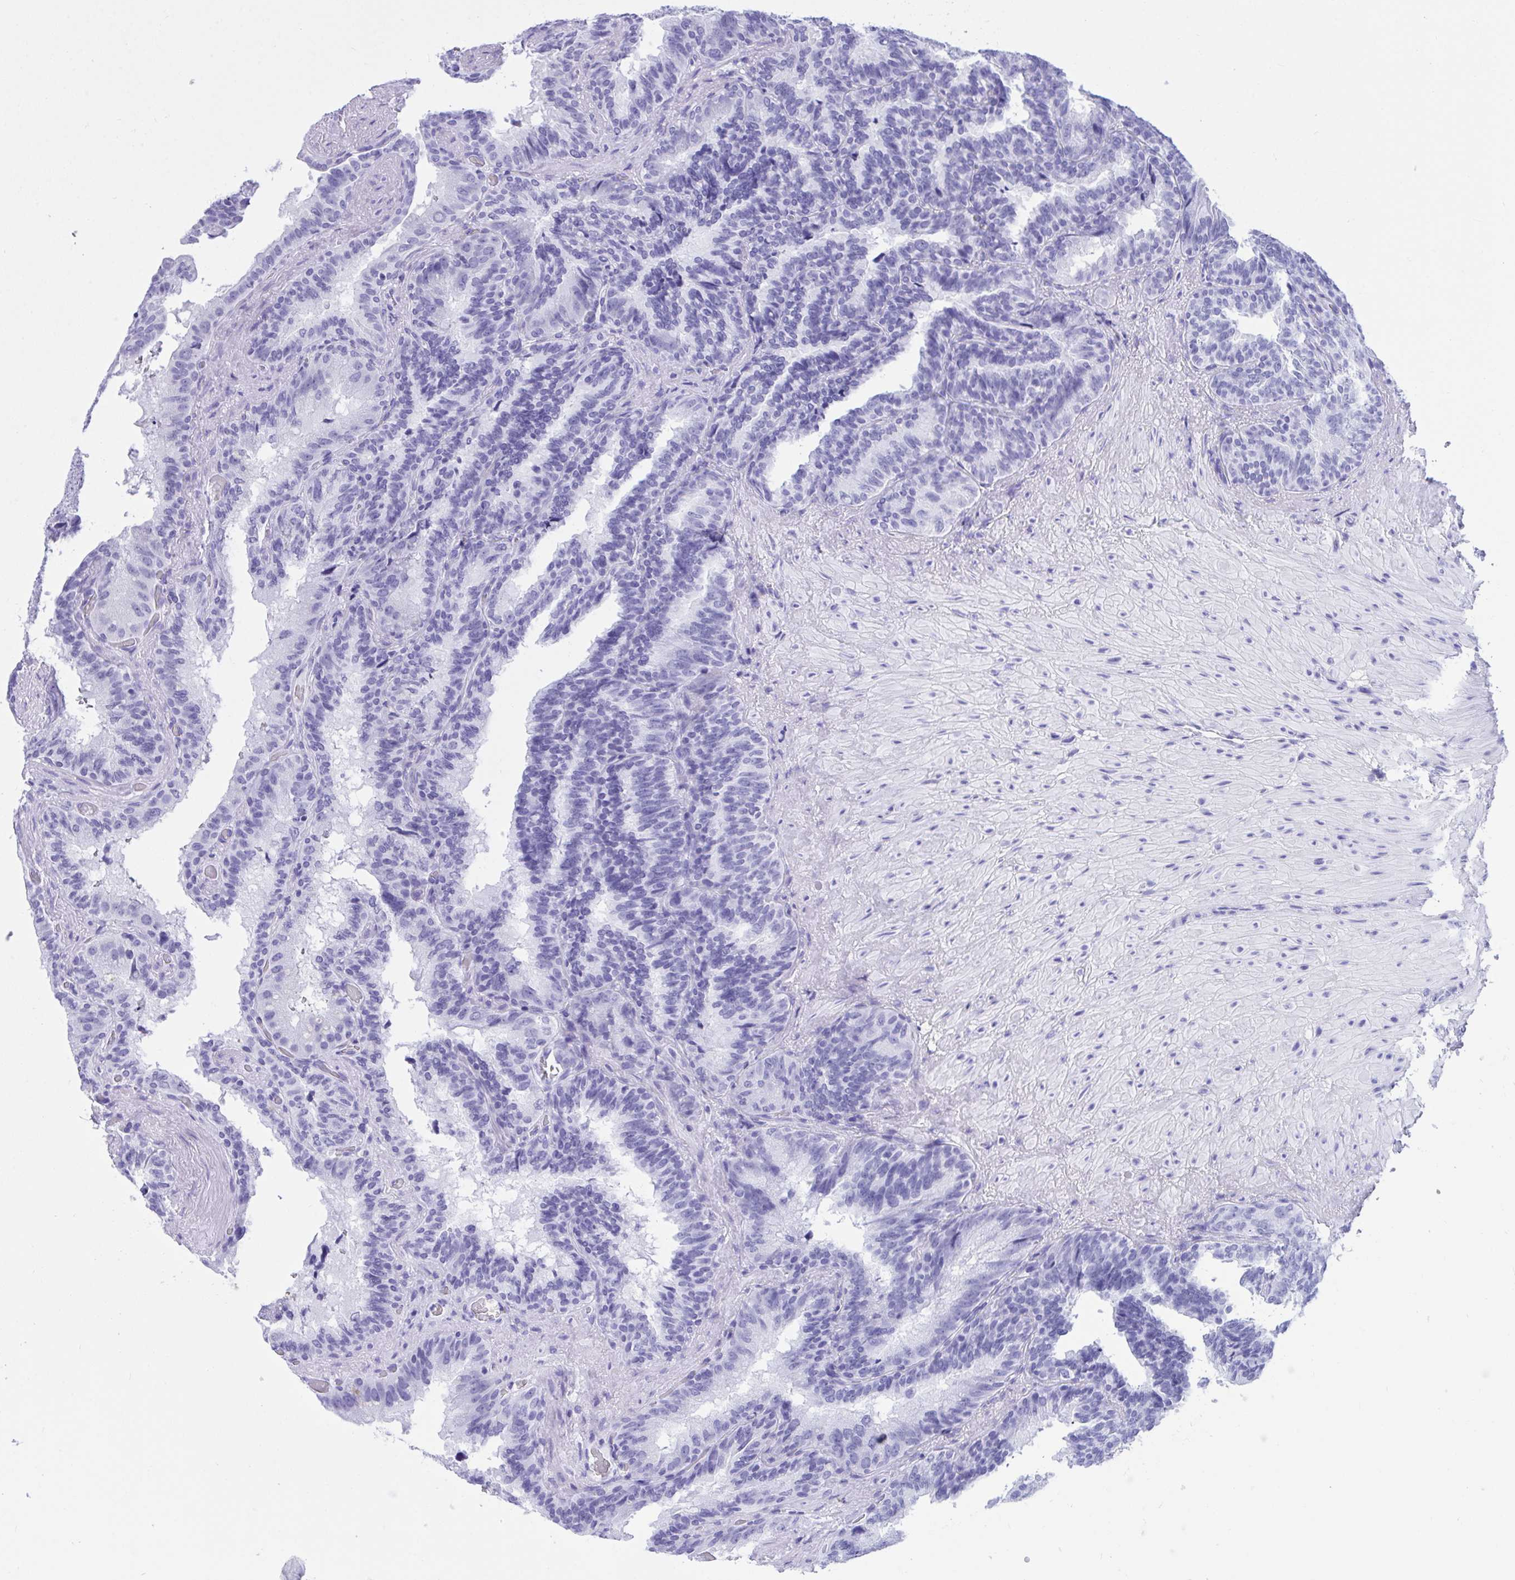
{"staining": {"intensity": "moderate", "quantity": "<25%", "location": "cytoplasmic/membranous"}, "tissue": "seminal vesicle", "cell_type": "Glandular cells", "image_type": "normal", "snomed": [{"axis": "morphology", "description": "Normal tissue, NOS"}, {"axis": "topography", "description": "Seminal veicle"}], "caption": "The micrograph reveals immunohistochemical staining of benign seminal vesicle. There is moderate cytoplasmic/membranous positivity is seen in approximately <25% of glandular cells. (IHC, brightfield microscopy, high magnification).", "gene": "TLN2", "patient": {"sex": "male", "age": 60}}